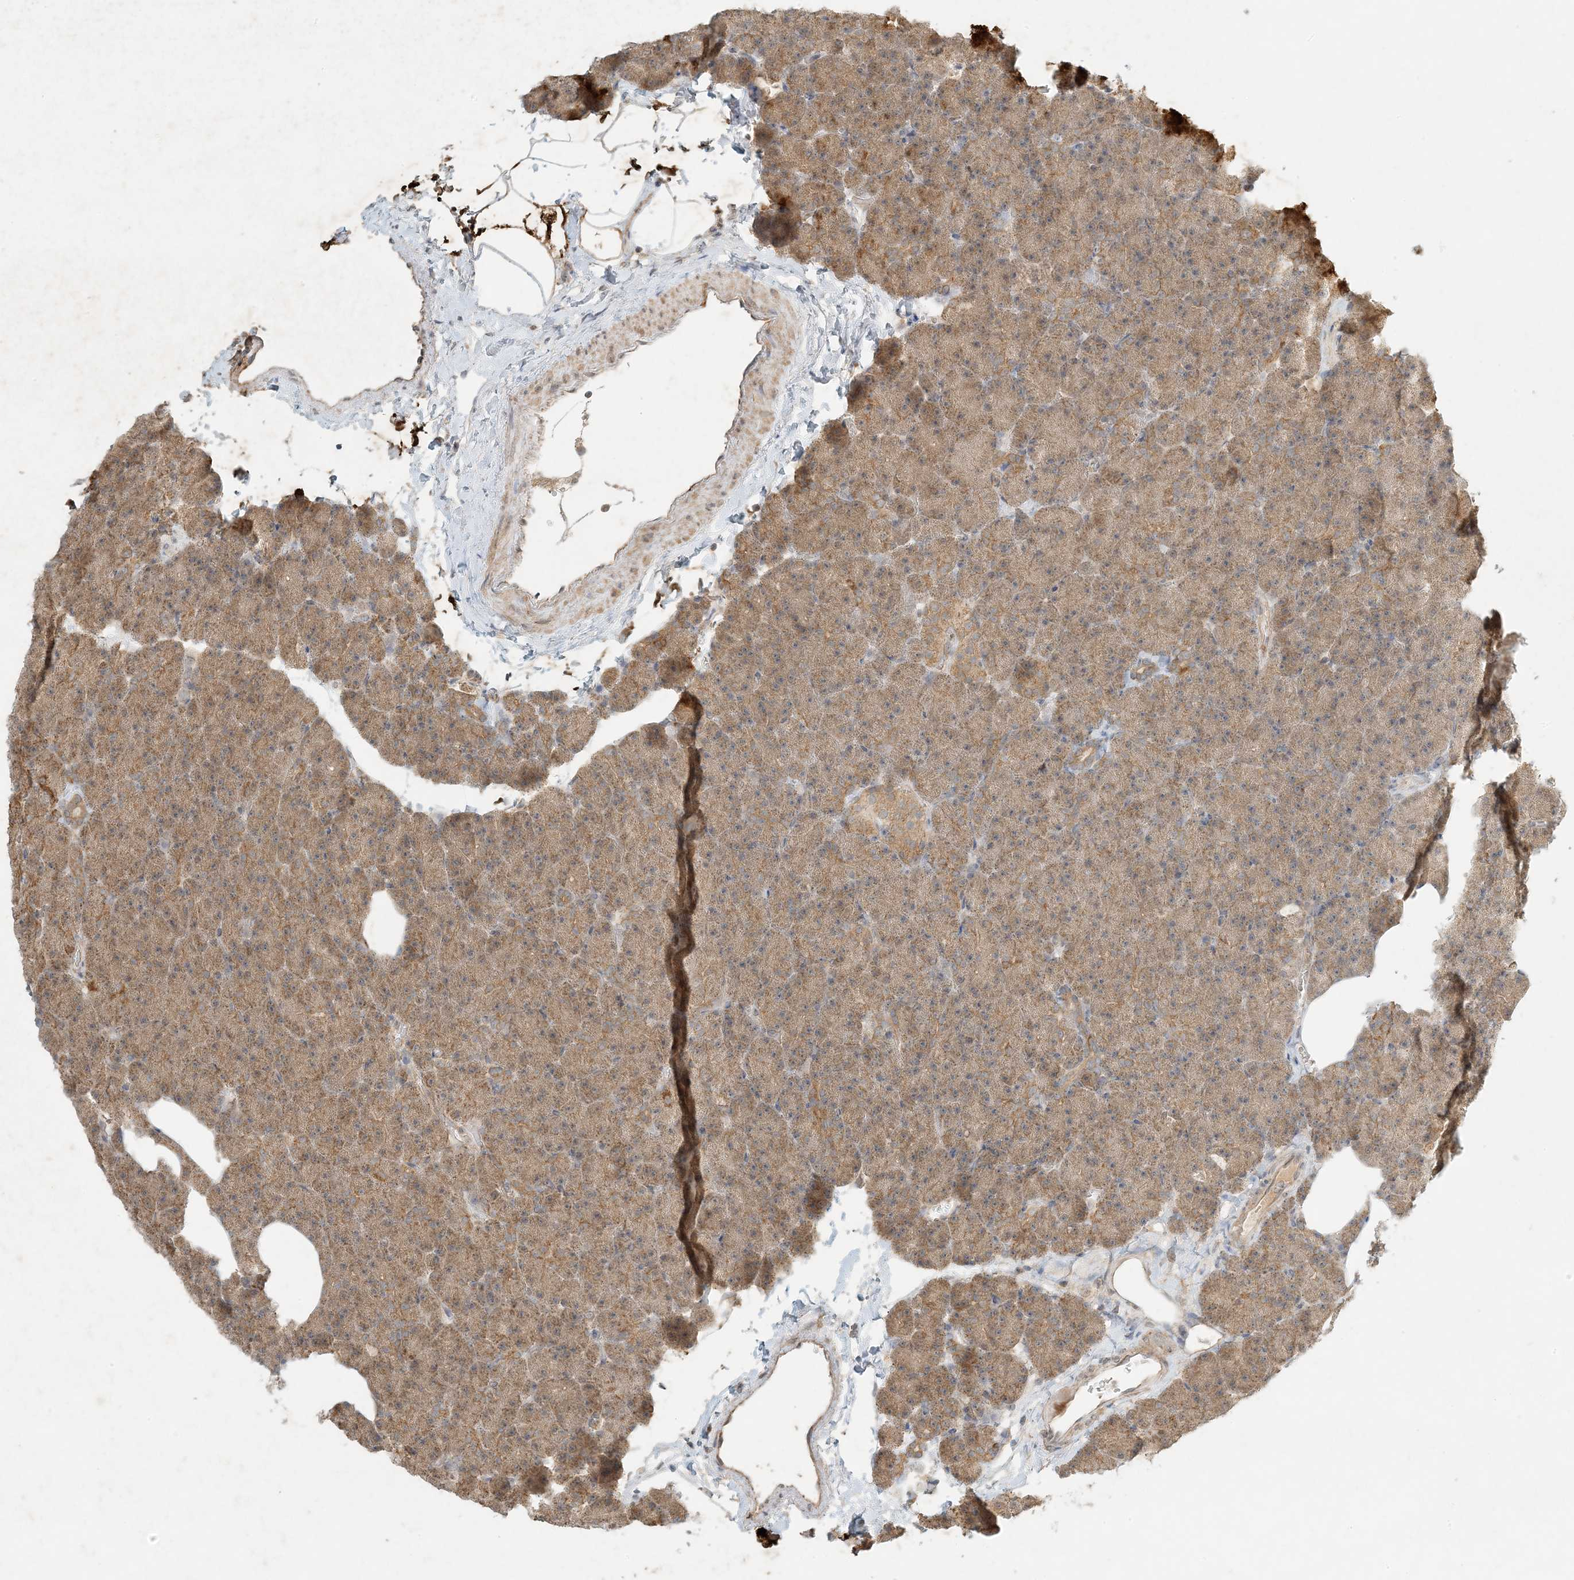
{"staining": {"intensity": "moderate", "quantity": ">75%", "location": "cytoplasmic/membranous"}, "tissue": "pancreas", "cell_type": "Exocrine glandular cells", "image_type": "normal", "snomed": [{"axis": "morphology", "description": "Normal tissue, NOS"}, {"axis": "morphology", "description": "Carcinoid, malignant, NOS"}, {"axis": "topography", "description": "Pancreas"}], "caption": "This is an image of immunohistochemistry staining of benign pancreas, which shows moderate positivity in the cytoplasmic/membranous of exocrine glandular cells.", "gene": "MCOLN1", "patient": {"sex": "female", "age": 35}}